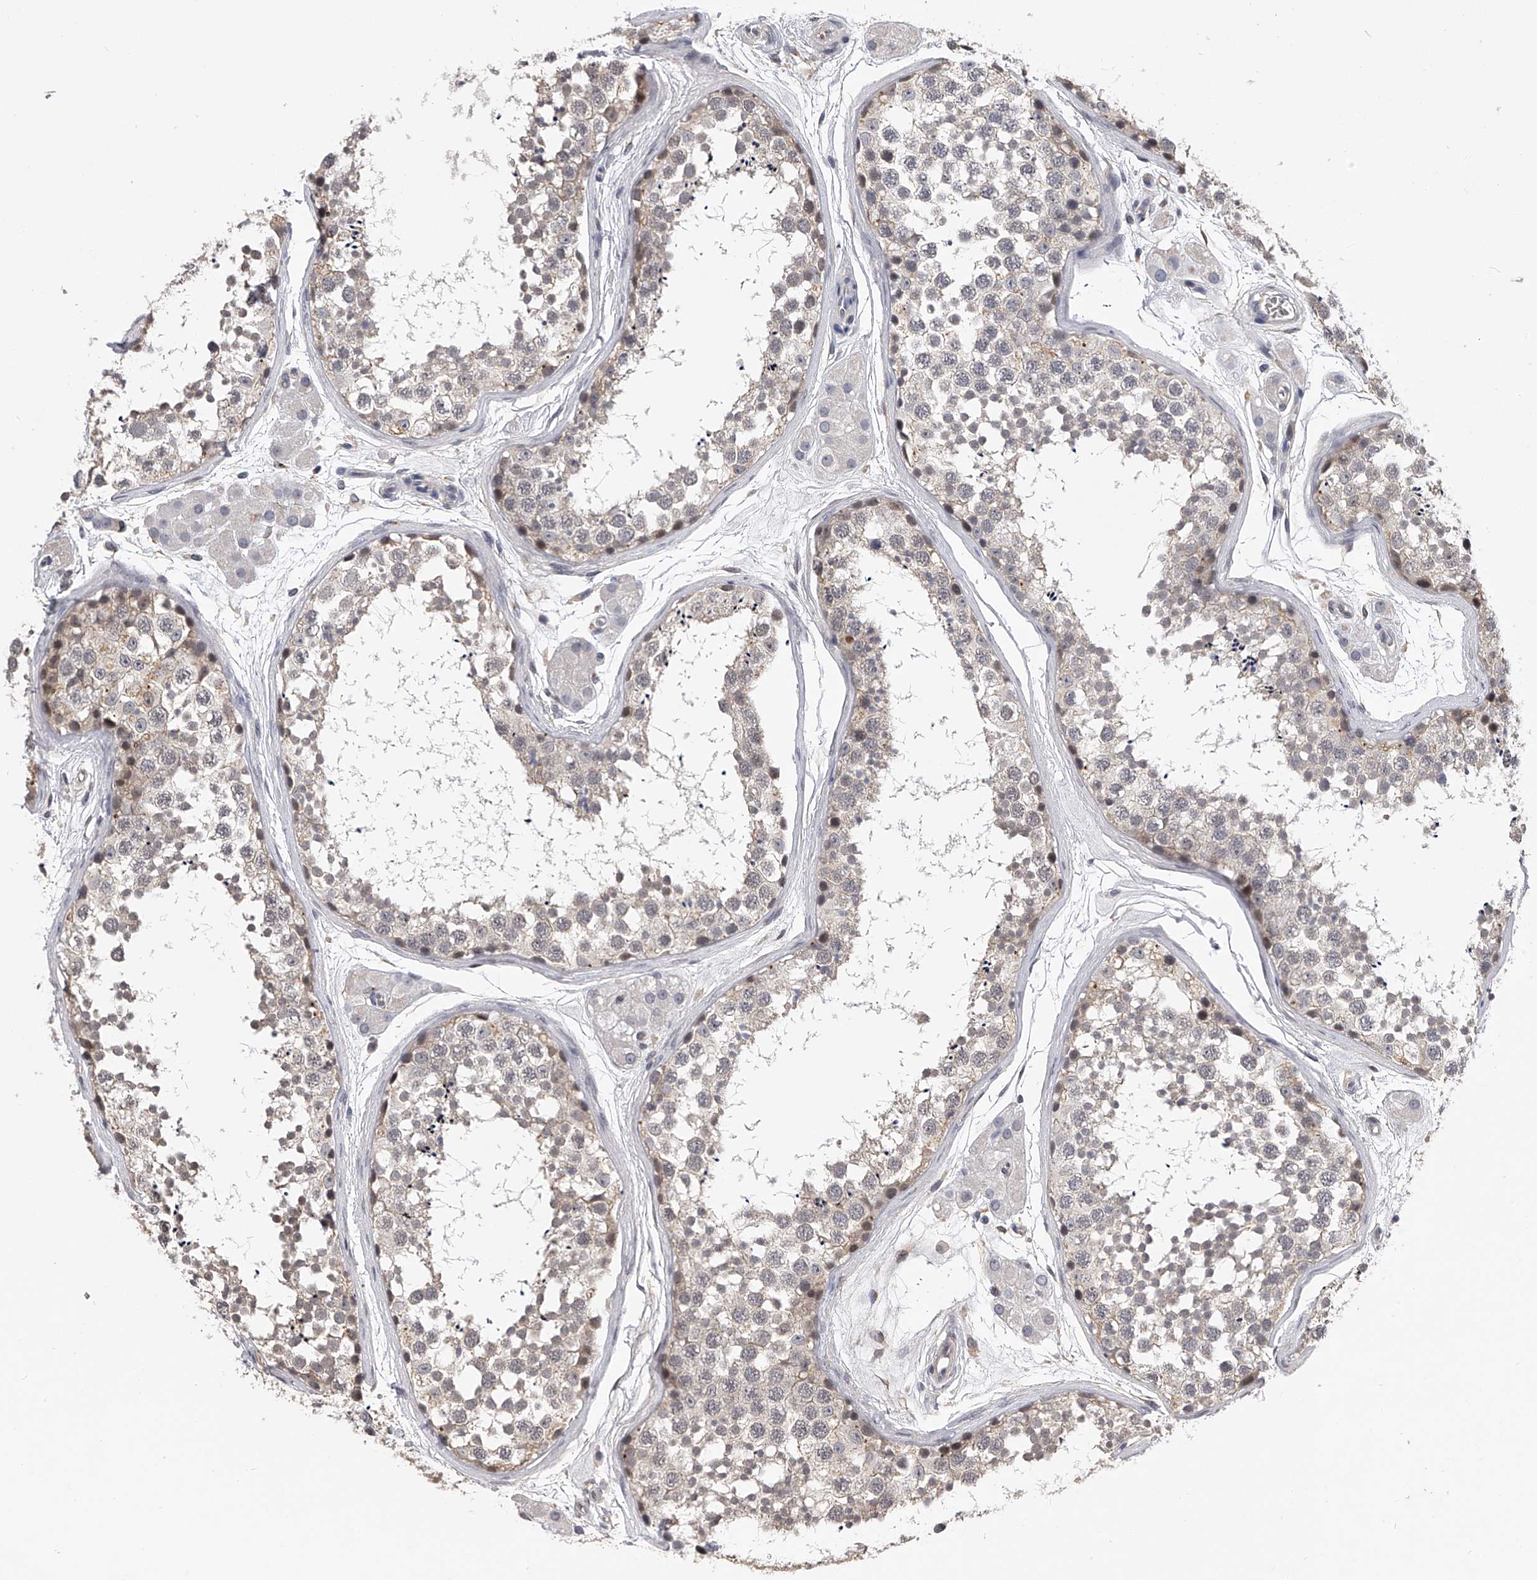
{"staining": {"intensity": "weak", "quantity": "<25%", "location": "cytoplasmic/membranous"}, "tissue": "testis", "cell_type": "Cells in seminiferous ducts", "image_type": "normal", "snomed": [{"axis": "morphology", "description": "Normal tissue, NOS"}, {"axis": "topography", "description": "Testis"}], "caption": "IHC of benign testis shows no expression in cells in seminiferous ducts.", "gene": "MDN1", "patient": {"sex": "male", "age": 56}}